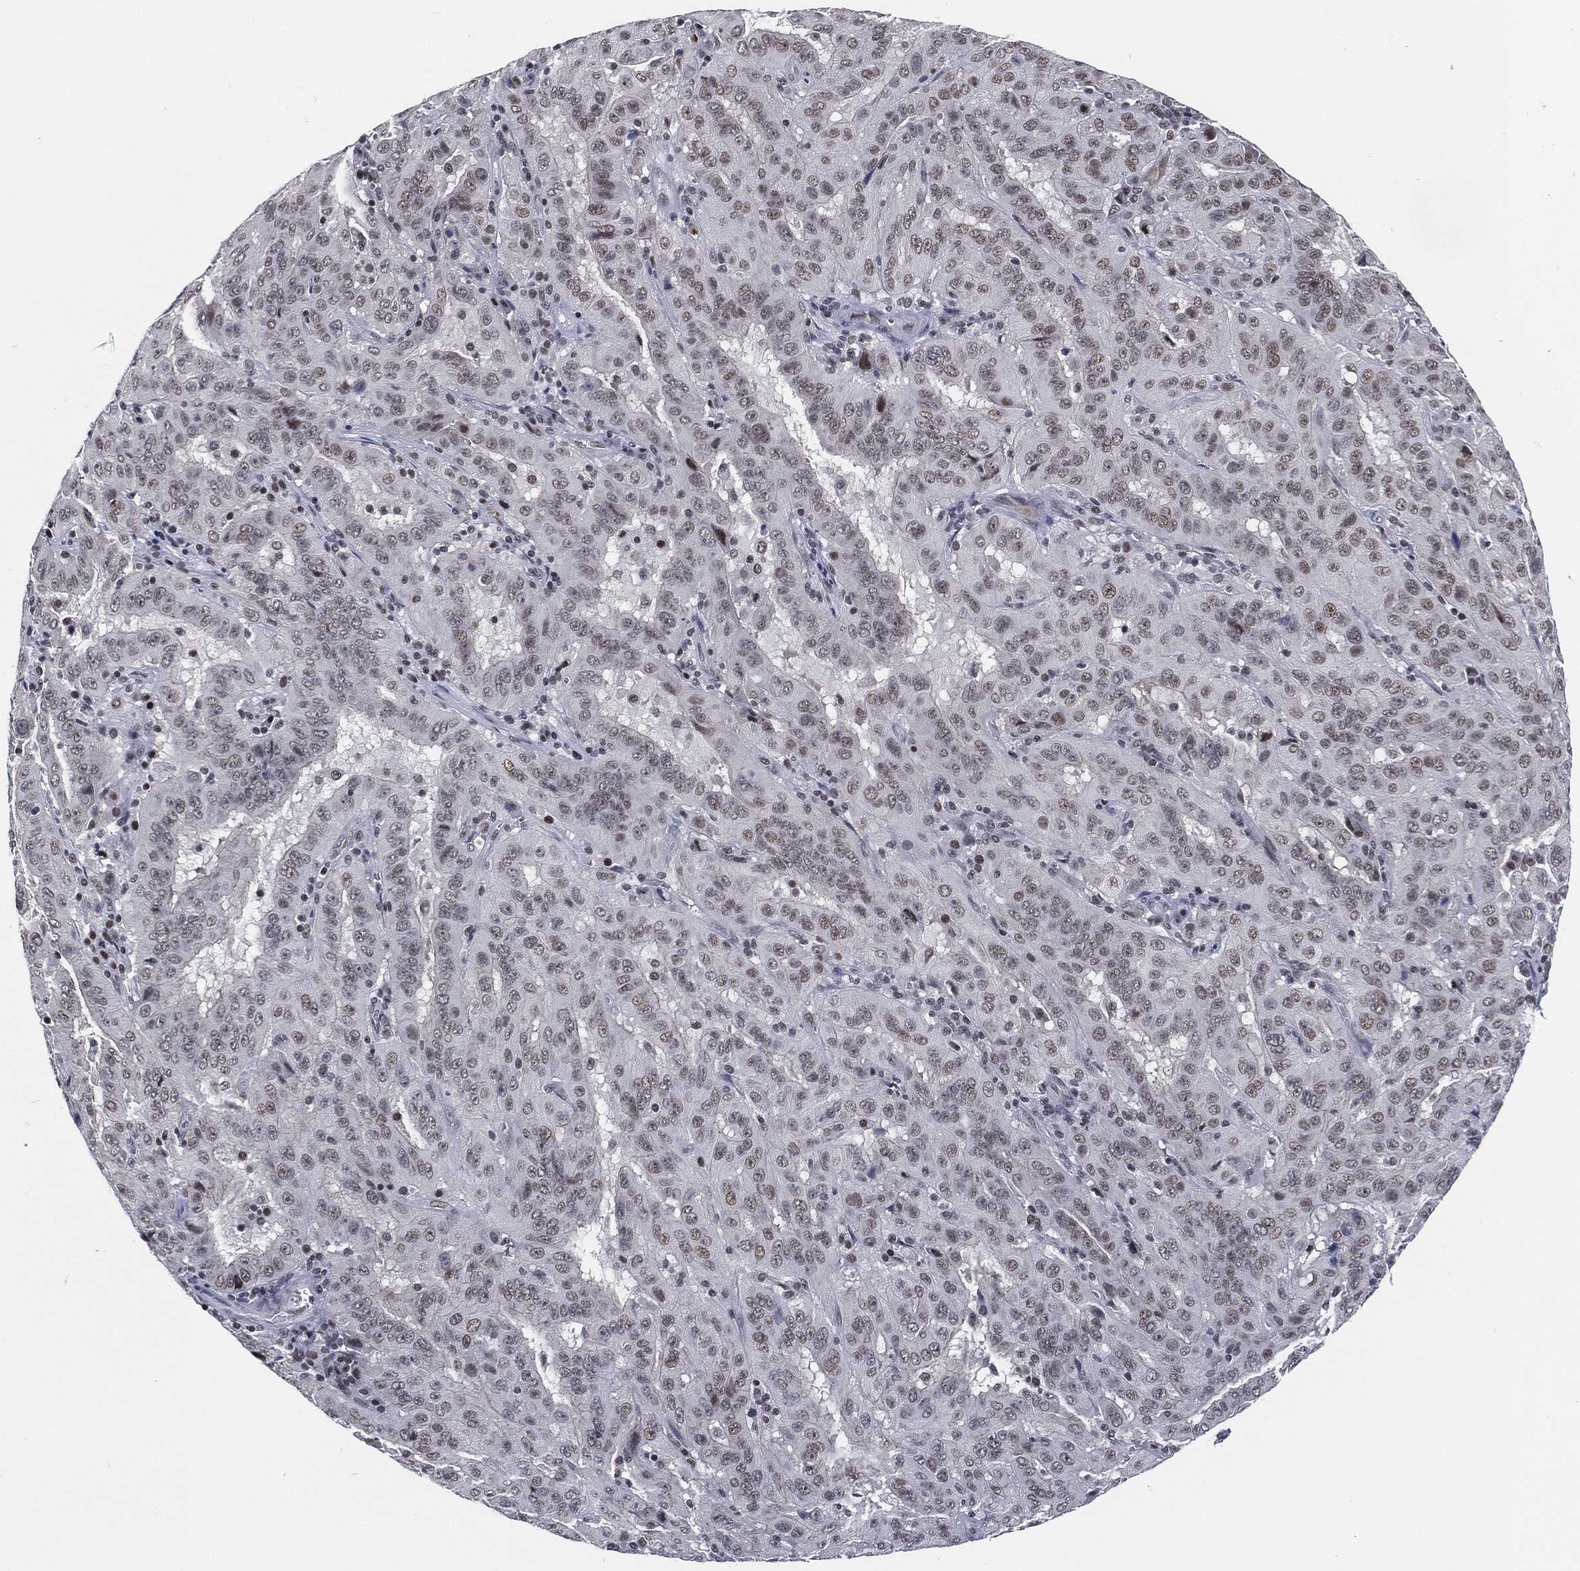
{"staining": {"intensity": "moderate", "quantity": "<25%", "location": "nuclear"}, "tissue": "pancreatic cancer", "cell_type": "Tumor cells", "image_type": "cancer", "snomed": [{"axis": "morphology", "description": "Adenocarcinoma, NOS"}, {"axis": "topography", "description": "Pancreas"}], "caption": "The immunohistochemical stain highlights moderate nuclear staining in tumor cells of pancreatic adenocarcinoma tissue.", "gene": "ANXA1", "patient": {"sex": "male", "age": 63}}